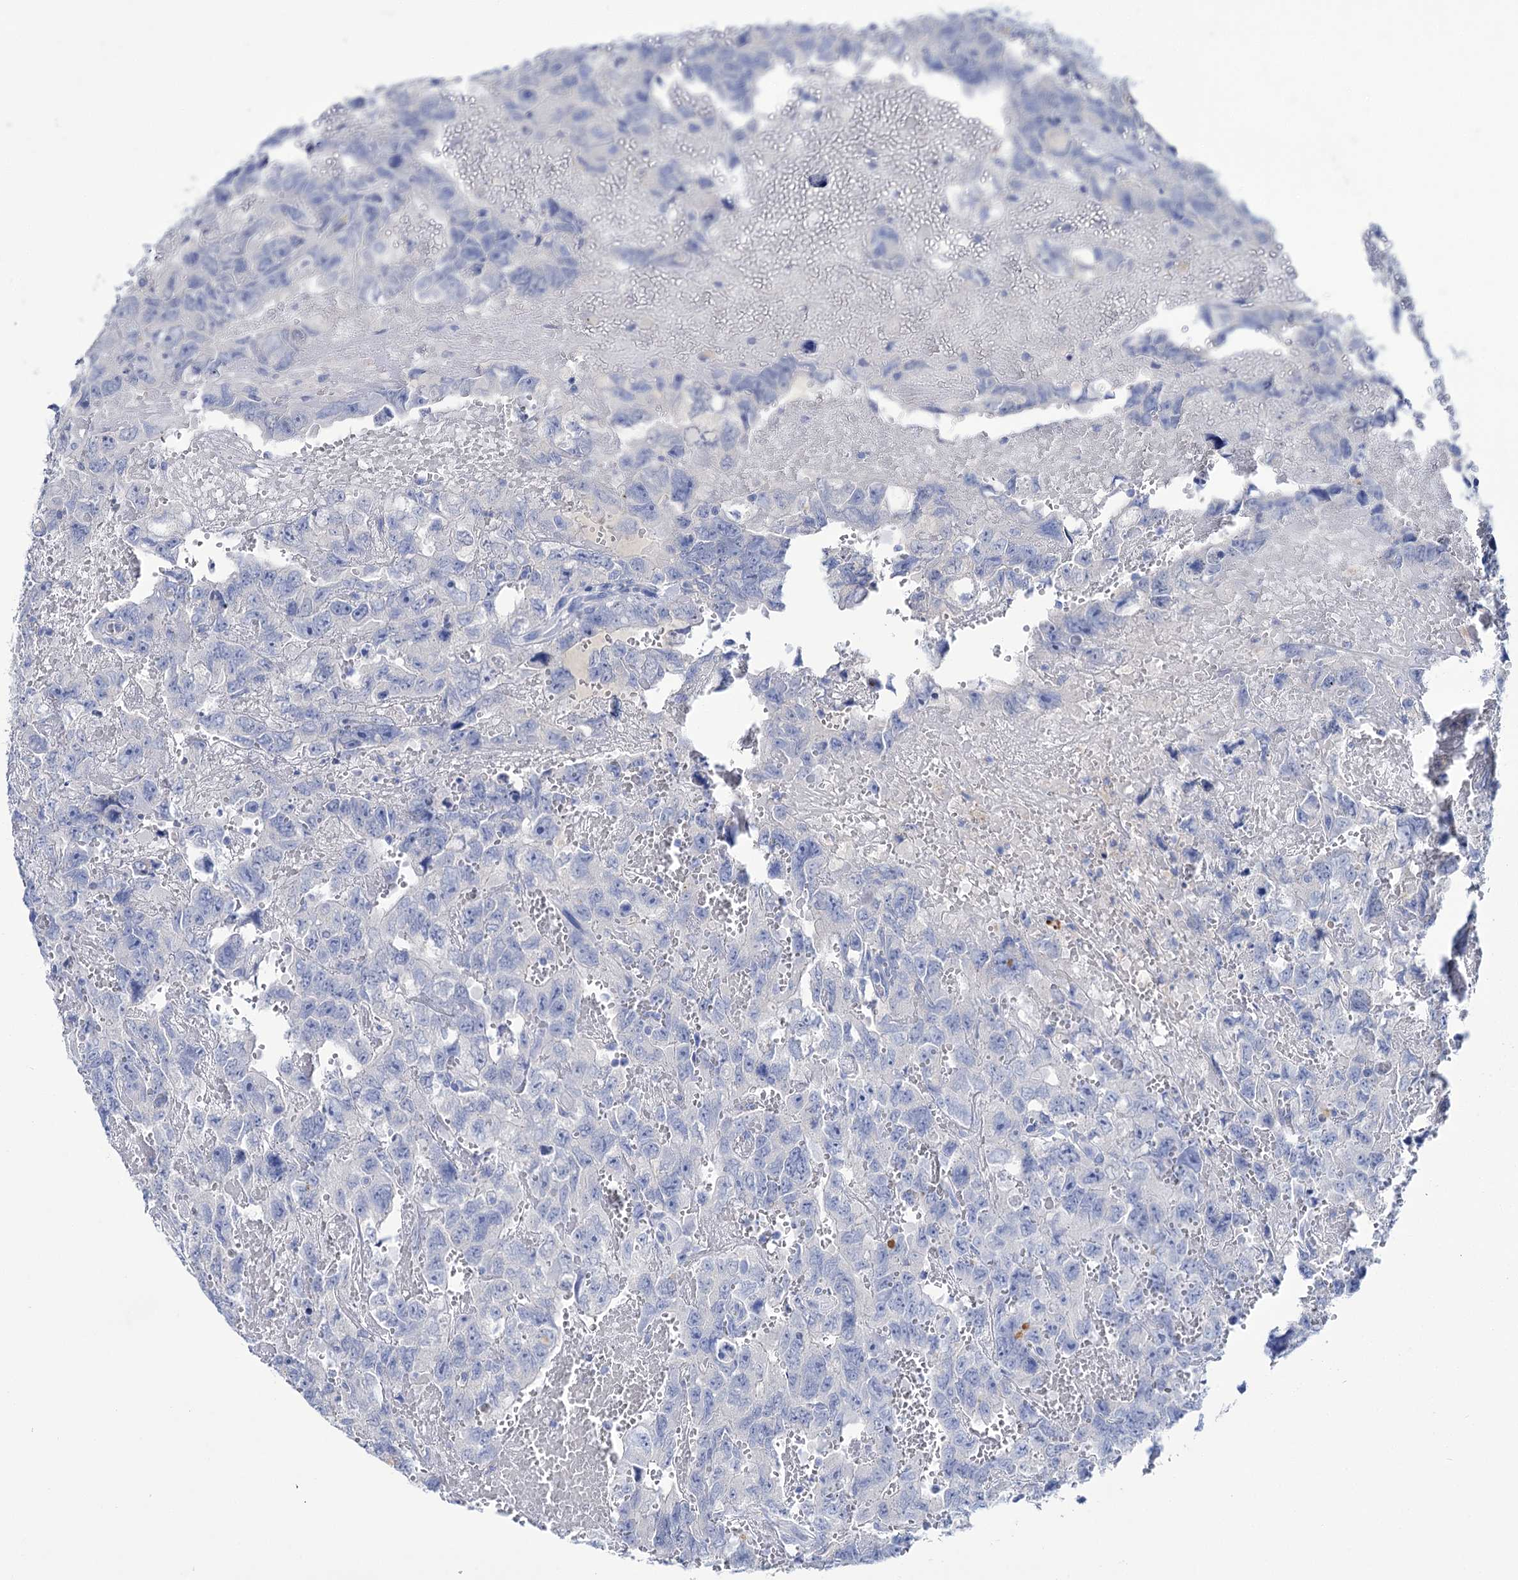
{"staining": {"intensity": "negative", "quantity": "none", "location": "none"}, "tissue": "testis cancer", "cell_type": "Tumor cells", "image_type": "cancer", "snomed": [{"axis": "morphology", "description": "Carcinoma, Embryonal, NOS"}, {"axis": "topography", "description": "Testis"}], "caption": "Immunohistochemistry (IHC) micrograph of embryonal carcinoma (testis) stained for a protein (brown), which shows no expression in tumor cells.", "gene": "FBXW12", "patient": {"sex": "male", "age": 45}}